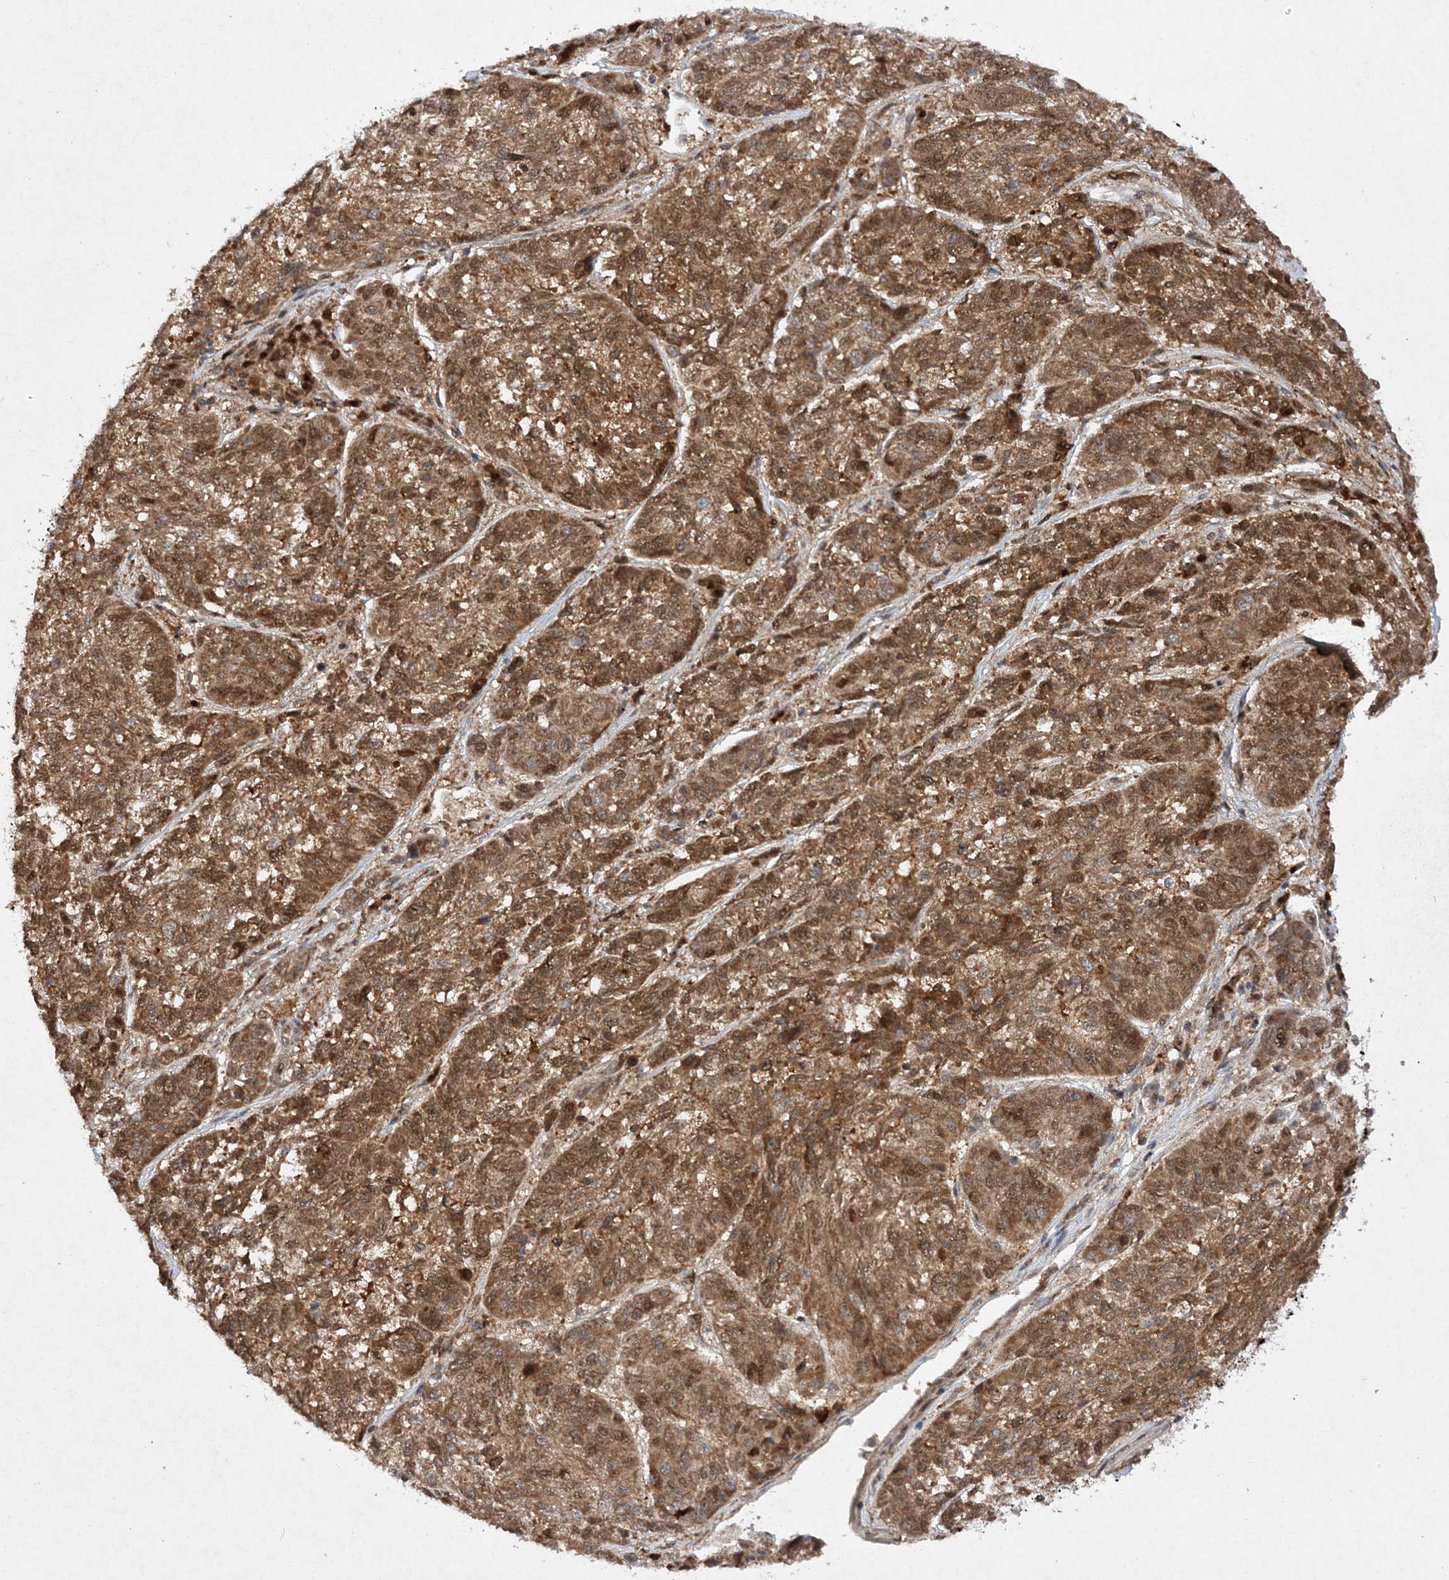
{"staining": {"intensity": "moderate", "quantity": ">75%", "location": "cytoplasmic/membranous,nuclear"}, "tissue": "melanoma", "cell_type": "Tumor cells", "image_type": "cancer", "snomed": [{"axis": "morphology", "description": "Malignant melanoma, NOS"}, {"axis": "topography", "description": "Skin"}], "caption": "An image of malignant melanoma stained for a protein reveals moderate cytoplasmic/membranous and nuclear brown staining in tumor cells. Using DAB (brown) and hematoxylin (blue) stains, captured at high magnification using brightfield microscopy.", "gene": "NIF3L1", "patient": {"sex": "male", "age": 53}}